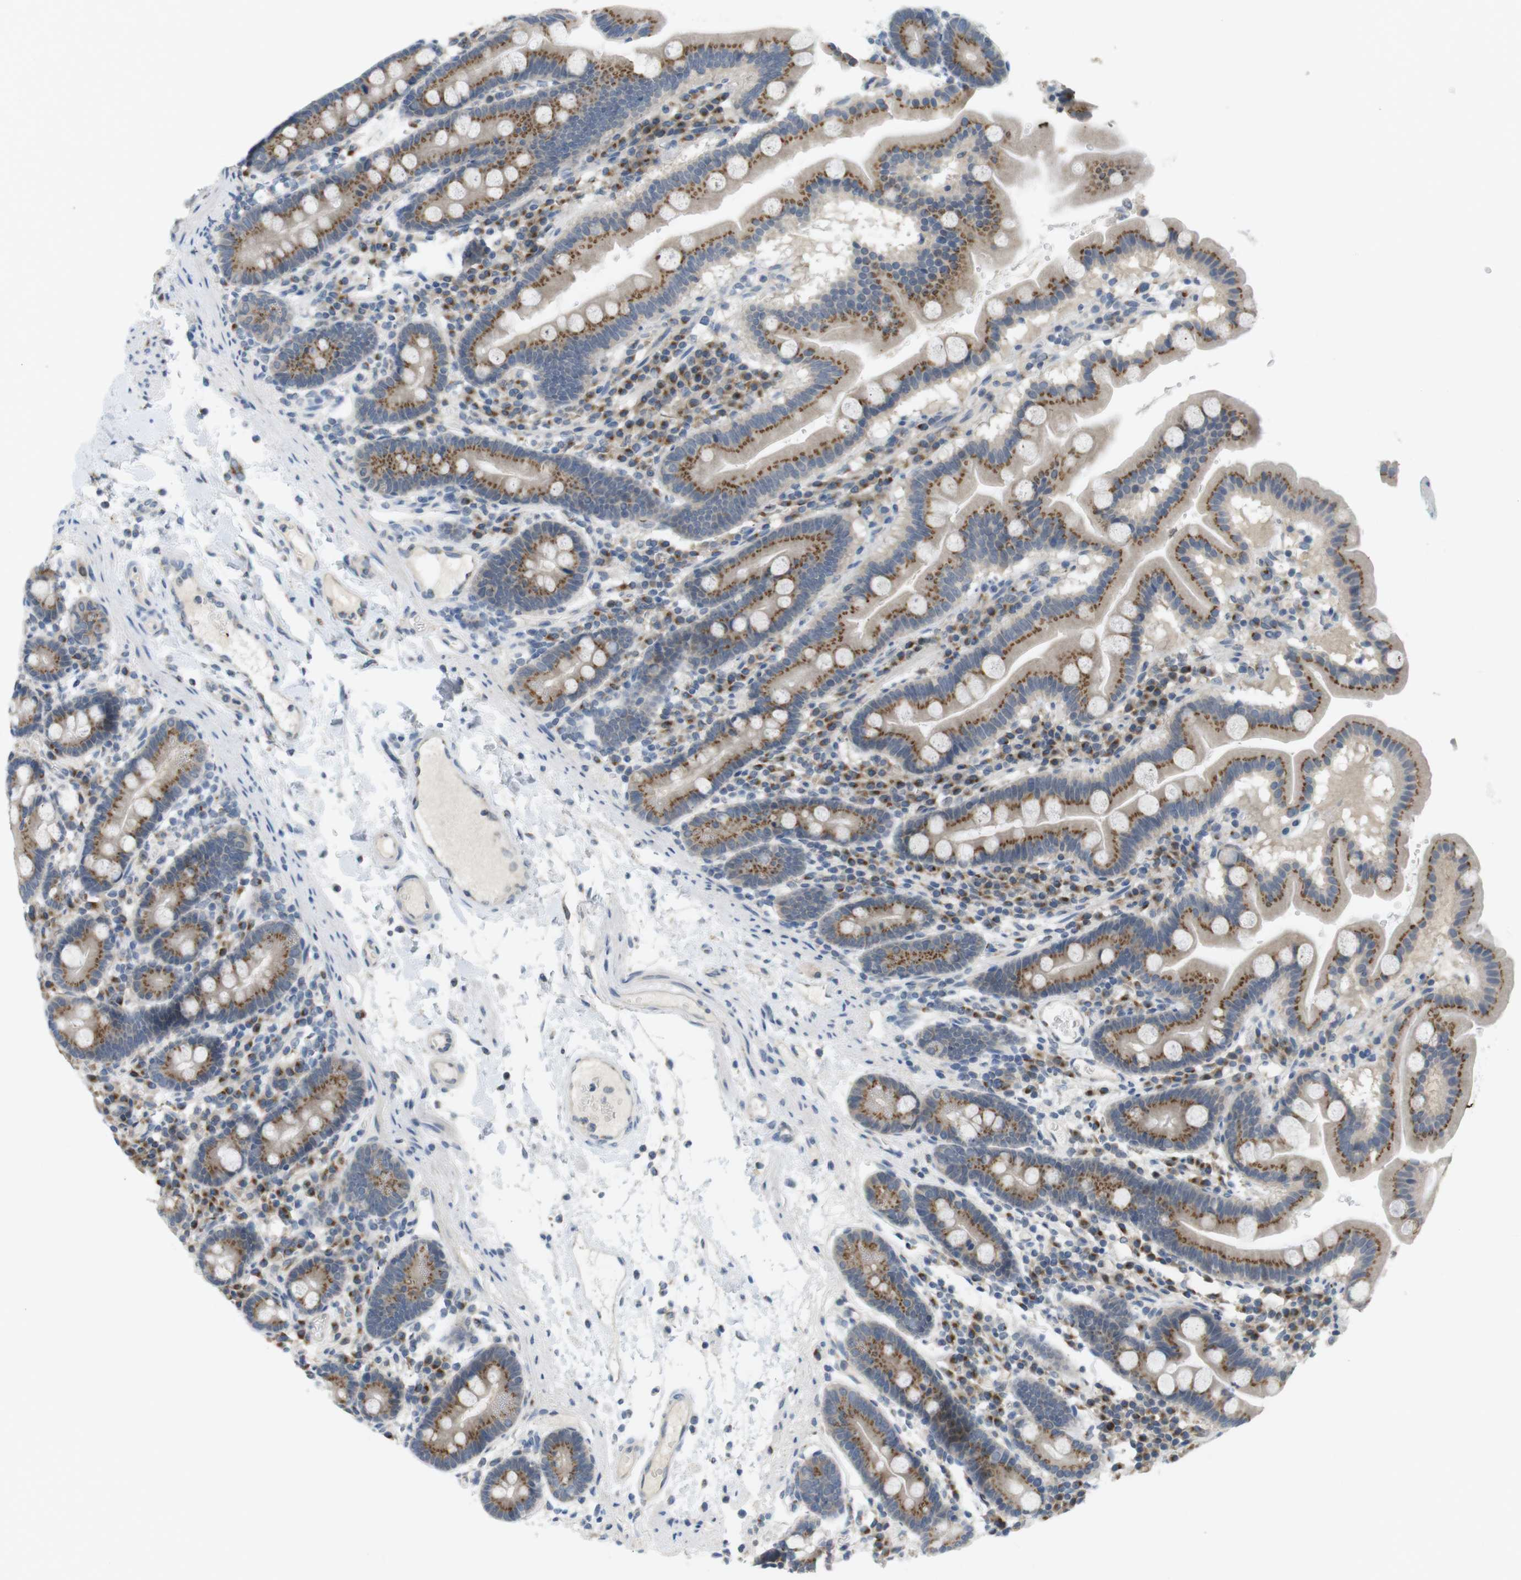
{"staining": {"intensity": "moderate", "quantity": ">75%", "location": "cytoplasmic/membranous"}, "tissue": "duodenum", "cell_type": "Glandular cells", "image_type": "normal", "snomed": [{"axis": "morphology", "description": "Normal tissue, NOS"}, {"axis": "topography", "description": "Duodenum"}], "caption": "Immunohistochemistry (IHC) histopathology image of unremarkable duodenum: human duodenum stained using IHC demonstrates medium levels of moderate protein expression localized specifically in the cytoplasmic/membranous of glandular cells, appearing as a cytoplasmic/membranous brown color.", "gene": "YIPF3", "patient": {"sex": "male", "age": 50}}